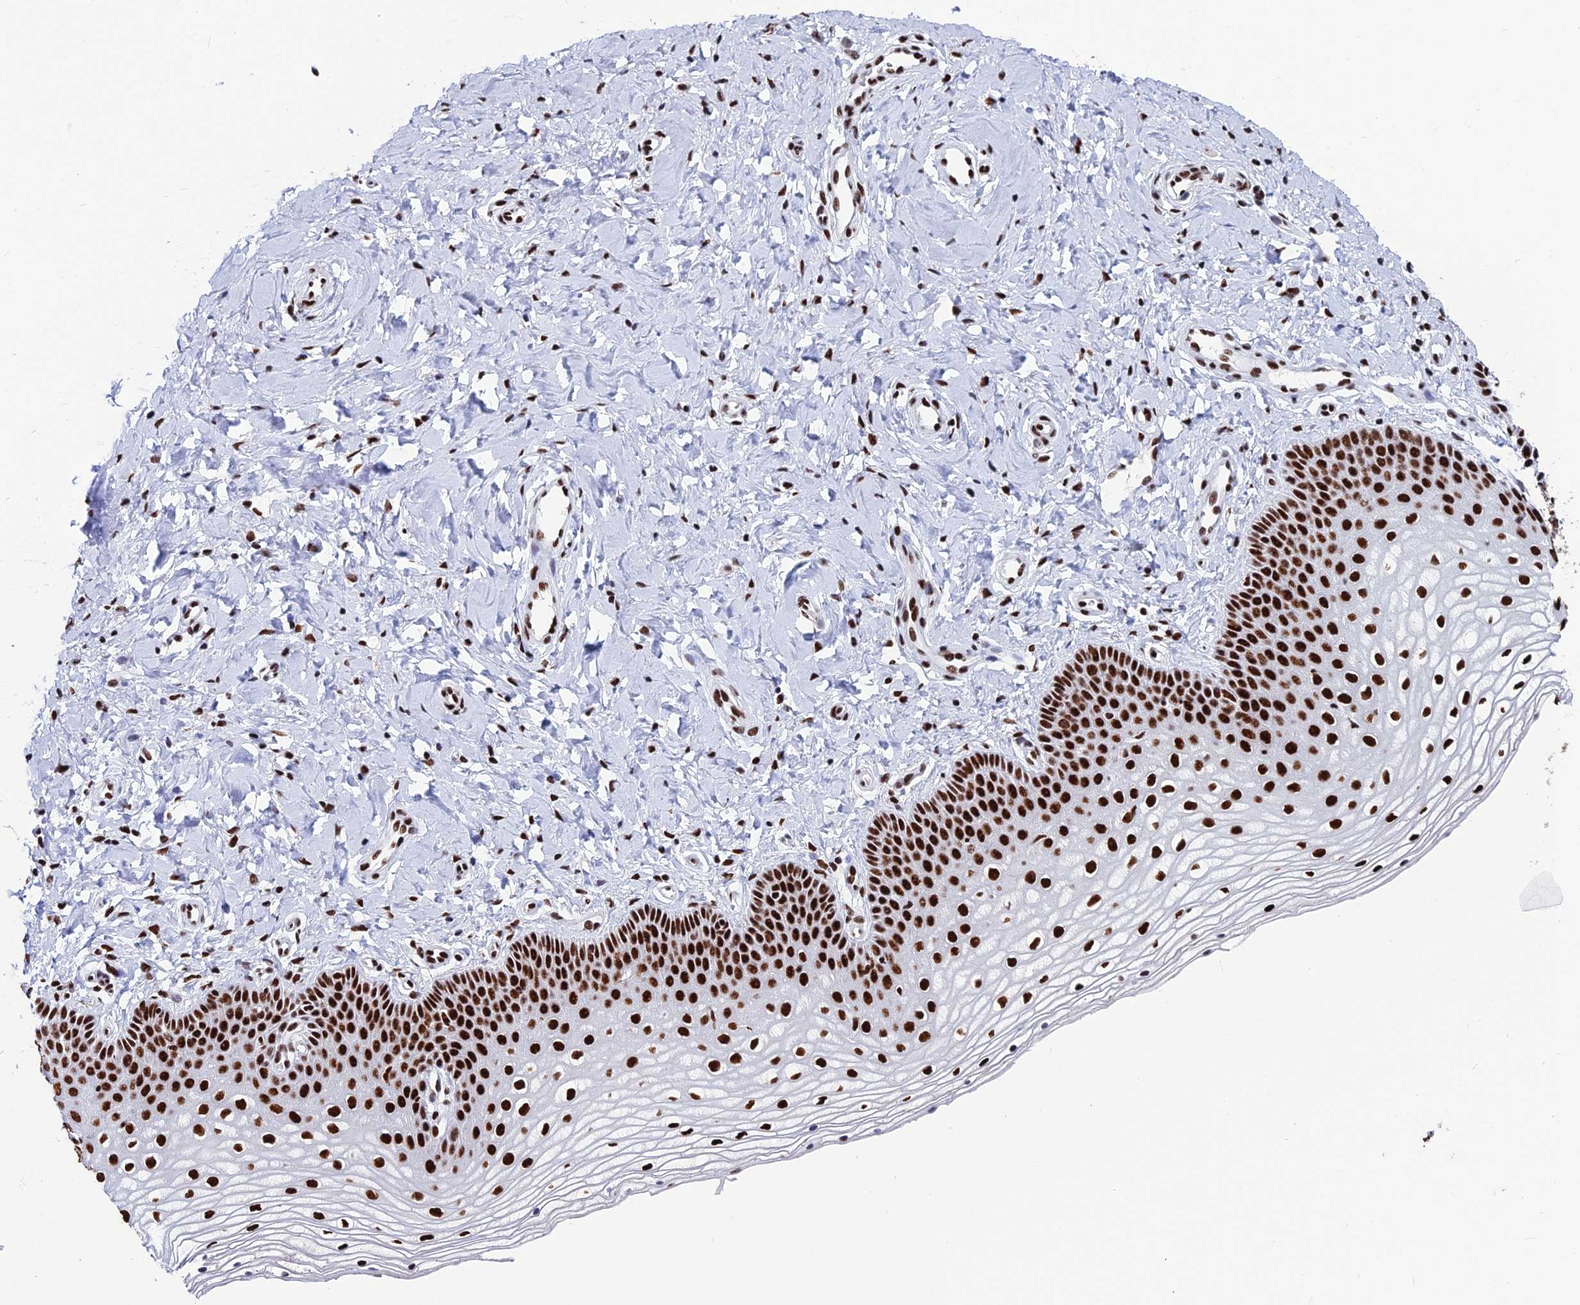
{"staining": {"intensity": "strong", "quantity": ">75%", "location": "nuclear"}, "tissue": "vagina", "cell_type": "Squamous epithelial cells", "image_type": "normal", "snomed": [{"axis": "morphology", "description": "Normal tissue, NOS"}, {"axis": "topography", "description": "Vagina"}], "caption": "The immunohistochemical stain highlights strong nuclear expression in squamous epithelial cells of unremarkable vagina. The protein of interest is shown in brown color, while the nuclei are stained blue.", "gene": "HNRNPH1", "patient": {"sex": "female", "age": 68}}